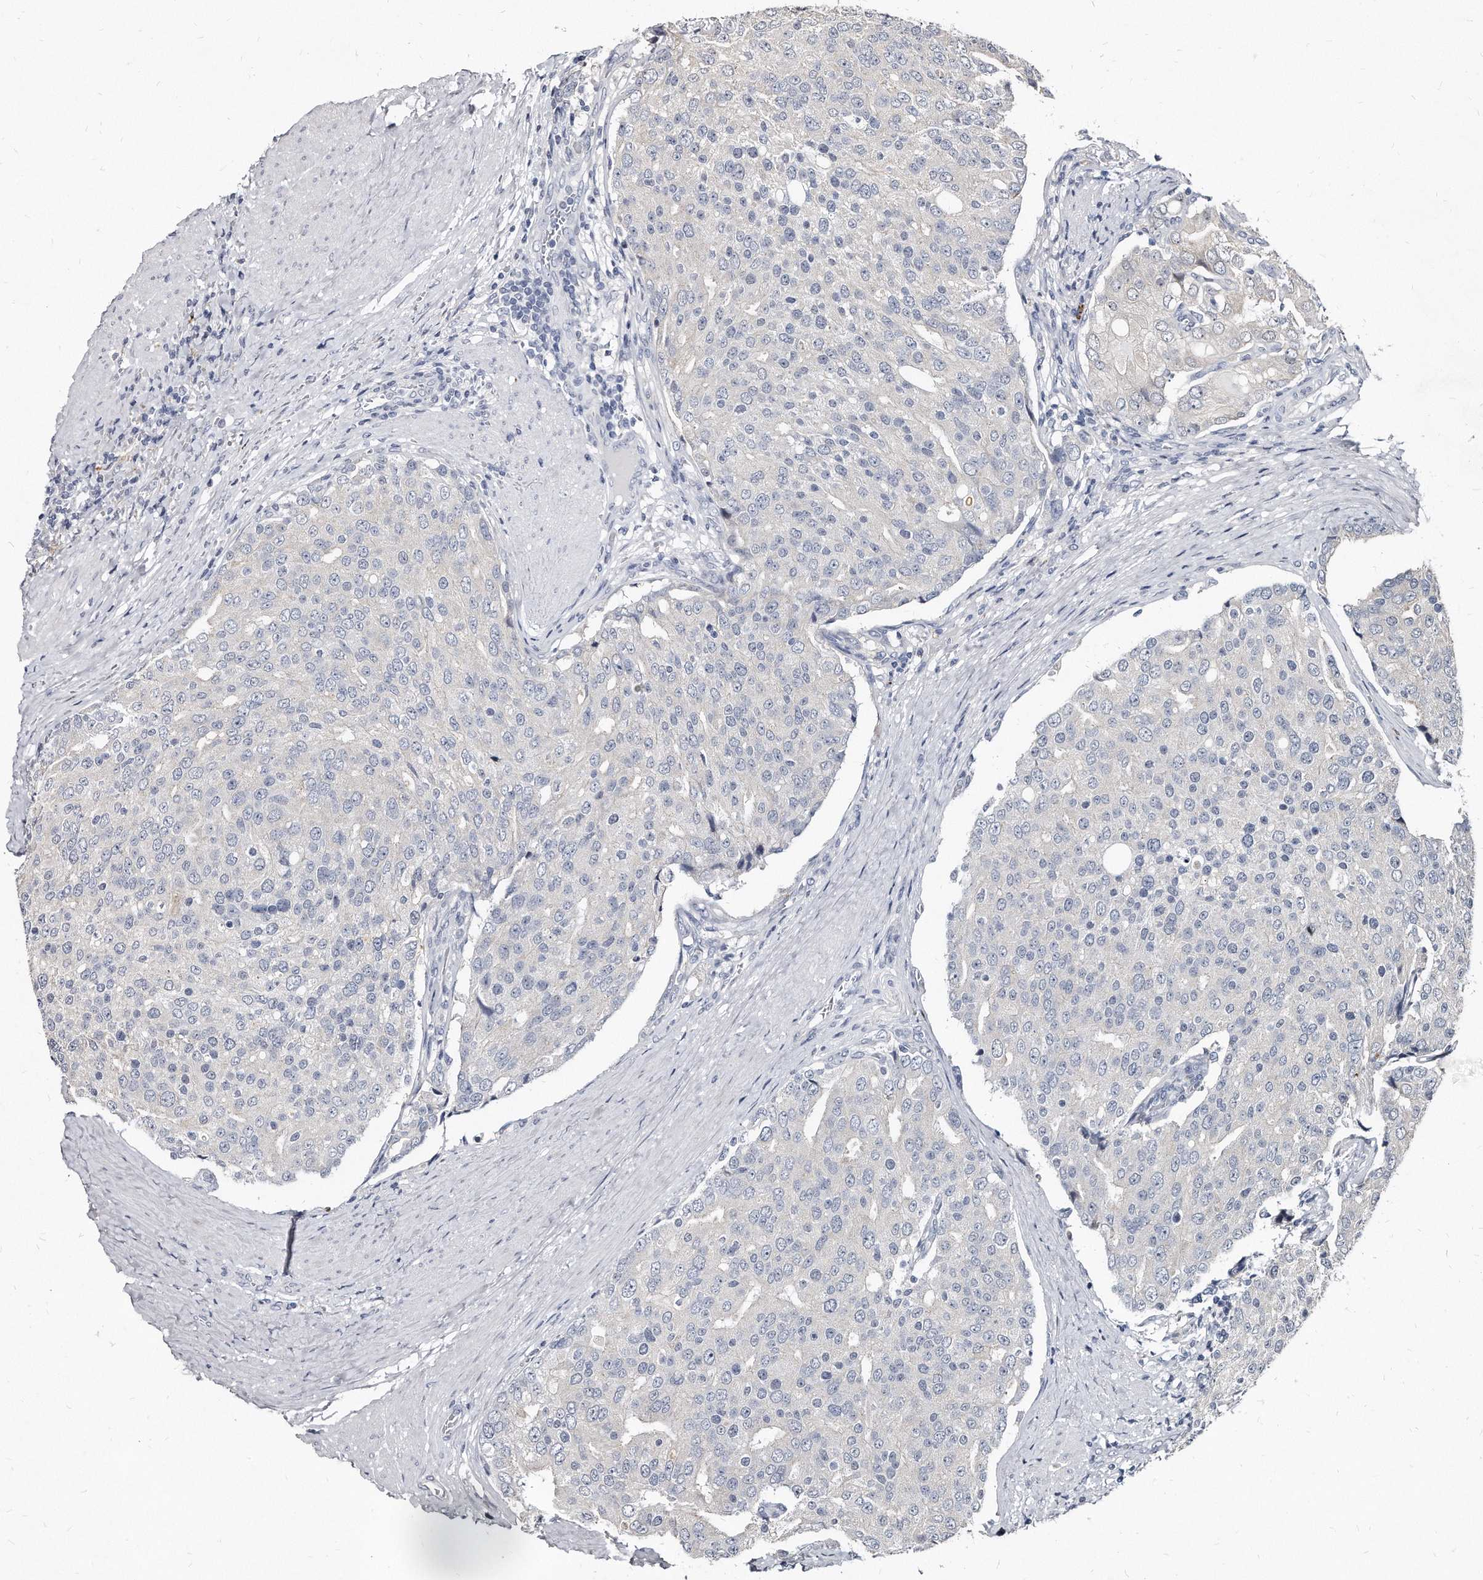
{"staining": {"intensity": "negative", "quantity": "none", "location": "none"}, "tissue": "prostate cancer", "cell_type": "Tumor cells", "image_type": "cancer", "snomed": [{"axis": "morphology", "description": "Adenocarcinoma, High grade"}, {"axis": "topography", "description": "Prostate"}], "caption": "A high-resolution photomicrograph shows immunohistochemistry (IHC) staining of prostate cancer (adenocarcinoma (high-grade)), which reveals no significant expression in tumor cells. (Brightfield microscopy of DAB (3,3'-diaminobenzidine) IHC at high magnification).", "gene": "KLHDC3", "patient": {"sex": "male", "age": 50}}